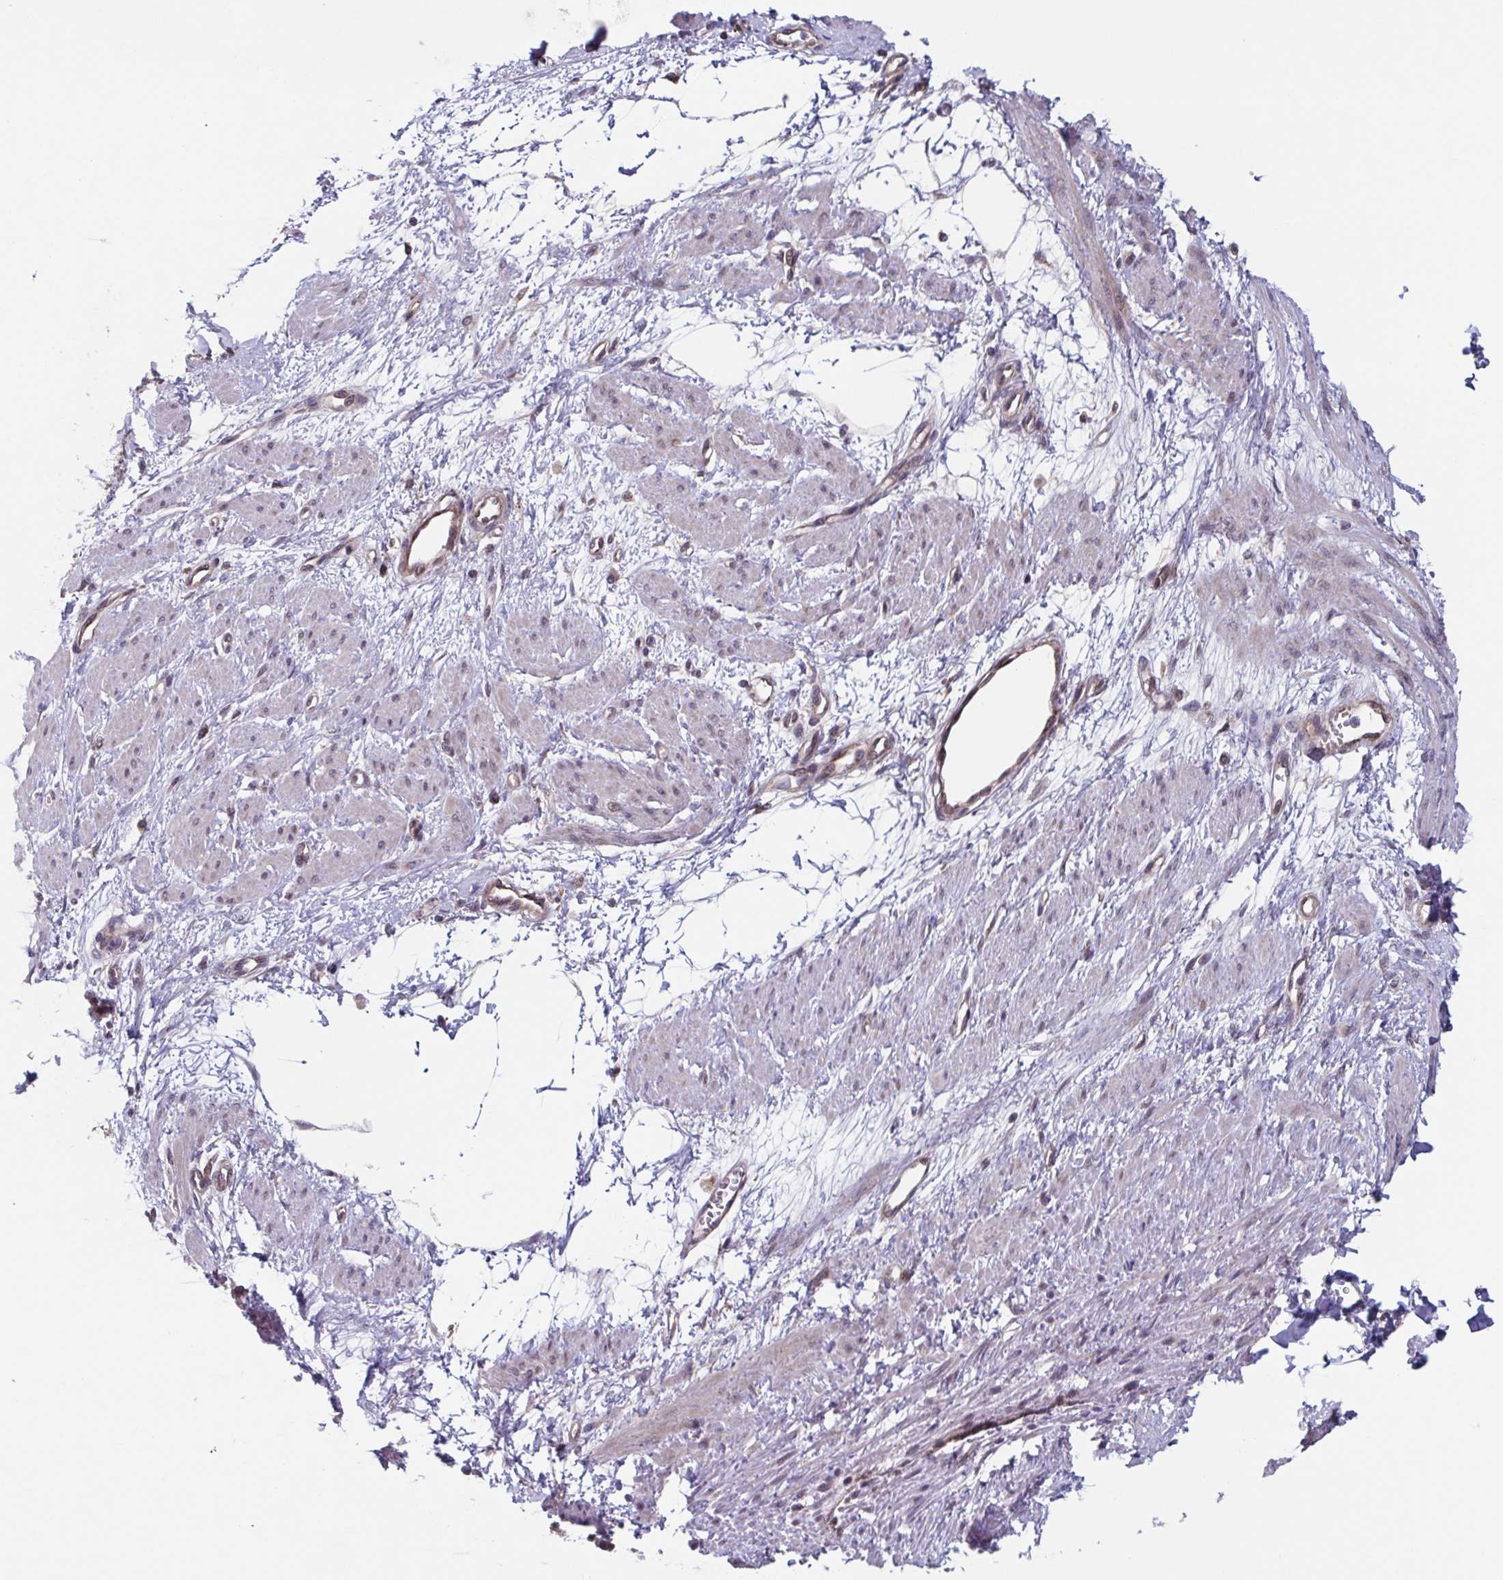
{"staining": {"intensity": "weak", "quantity": "25%-75%", "location": "cytoplasmic/membranous,nuclear"}, "tissue": "smooth muscle", "cell_type": "Smooth muscle cells", "image_type": "normal", "snomed": [{"axis": "morphology", "description": "Normal tissue, NOS"}, {"axis": "topography", "description": "Smooth muscle"}, {"axis": "topography", "description": "Uterus"}], "caption": "Protein expression analysis of unremarkable smooth muscle displays weak cytoplasmic/membranous,nuclear expression in approximately 25%-75% of smooth muscle cells. (Stains: DAB (3,3'-diaminobenzidine) in brown, nuclei in blue, Microscopy: brightfield microscopy at high magnification).", "gene": "TTC19", "patient": {"sex": "female", "age": 39}}